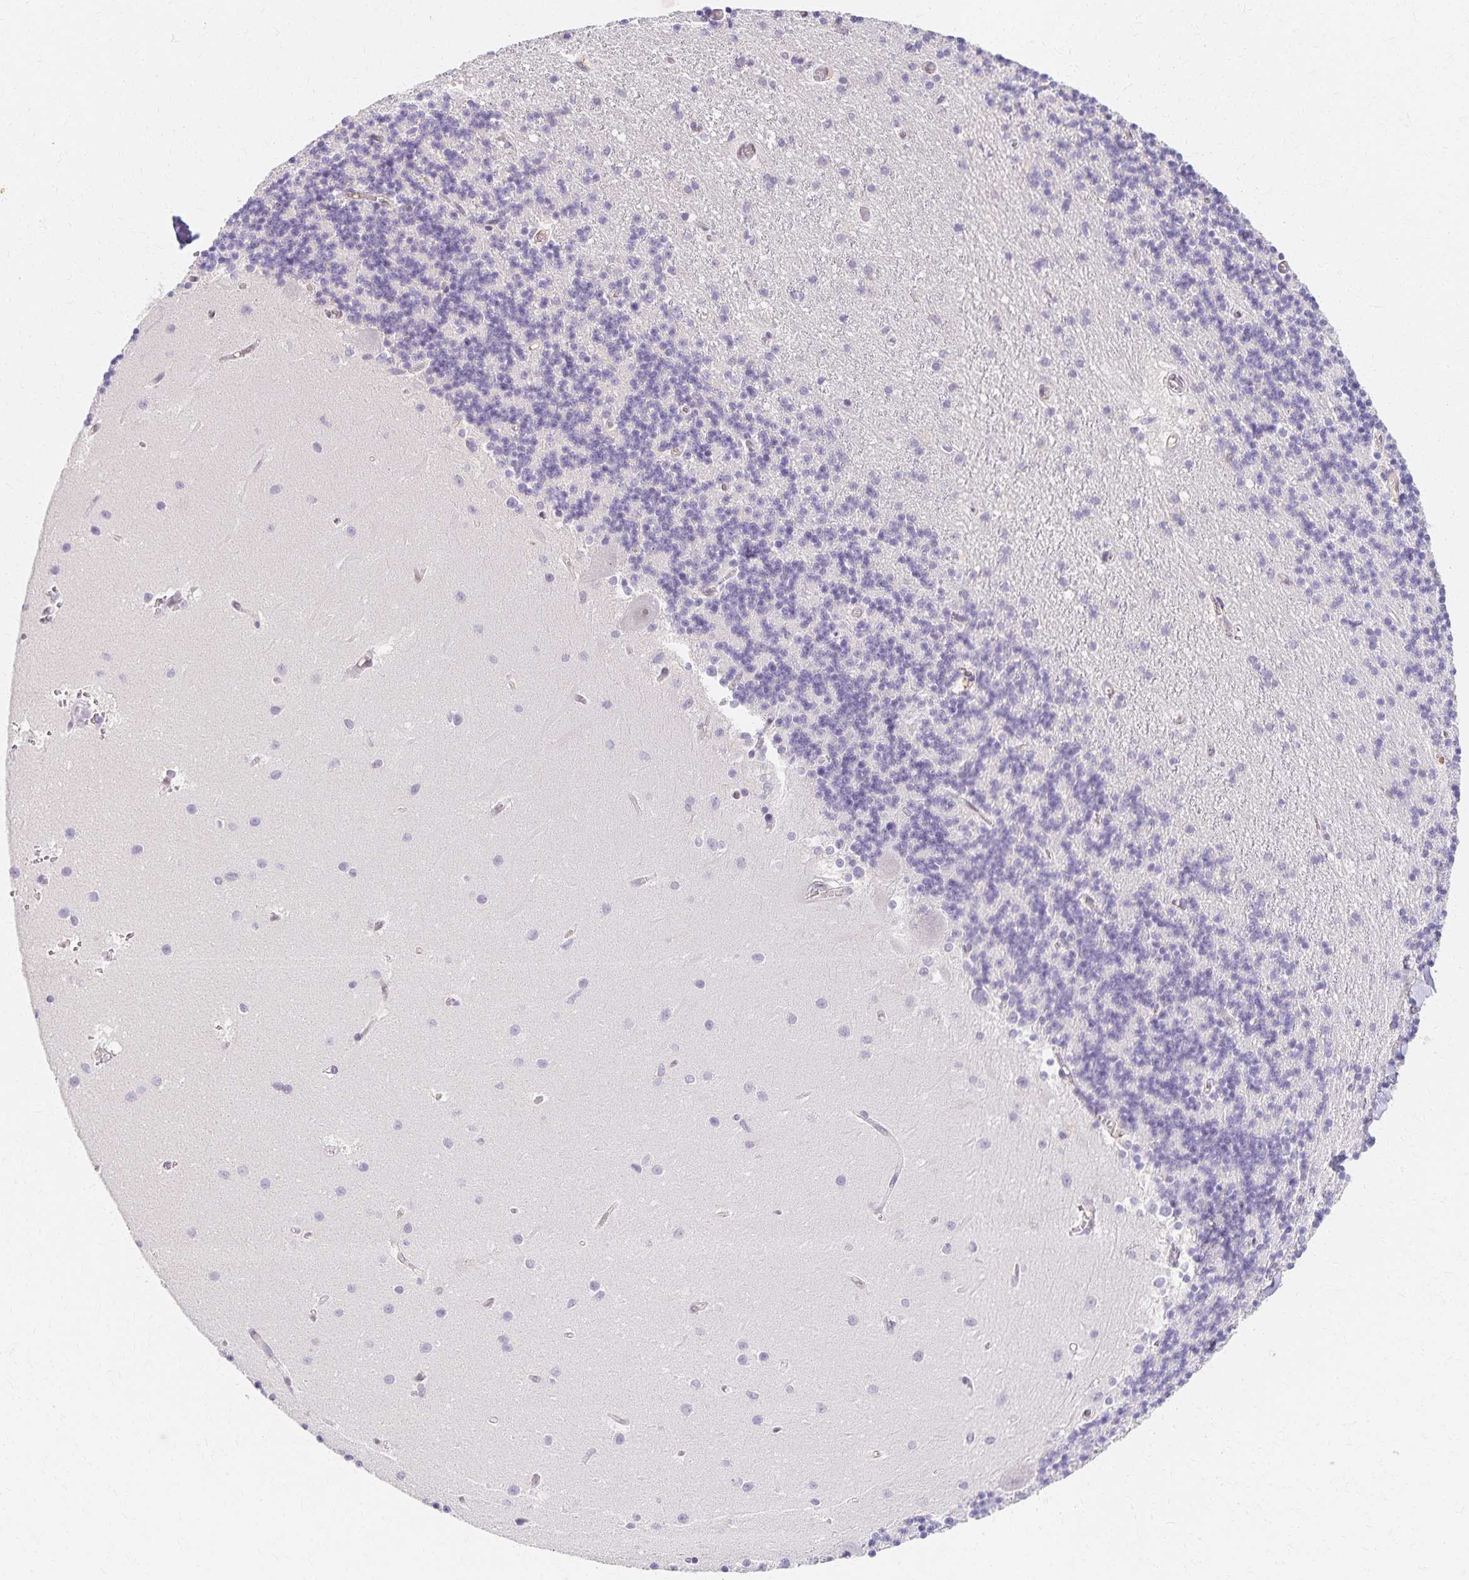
{"staining": {"intensity": "negative", "quantity": "none", "location": "none"}, "tissue": "cerebellum", "cell_type": "Cells in granular layer", "image_type": "normal", "snomed": [{"axis": "morphology", "description": "Normal tissue, NOS"}, {"axis": "topography", "description": "Cerebellum"}], "caption": "The image exhibits no significant expression in cells in granular layer of cerebellum. (Stains: DAB immunohistochemistry (IHC) with hematoxylin counter stain, Microscopy: brightfield microscopy at high magnification).", "gene": "AZGP1", "patient": {"sex": "male", "age": 54}}